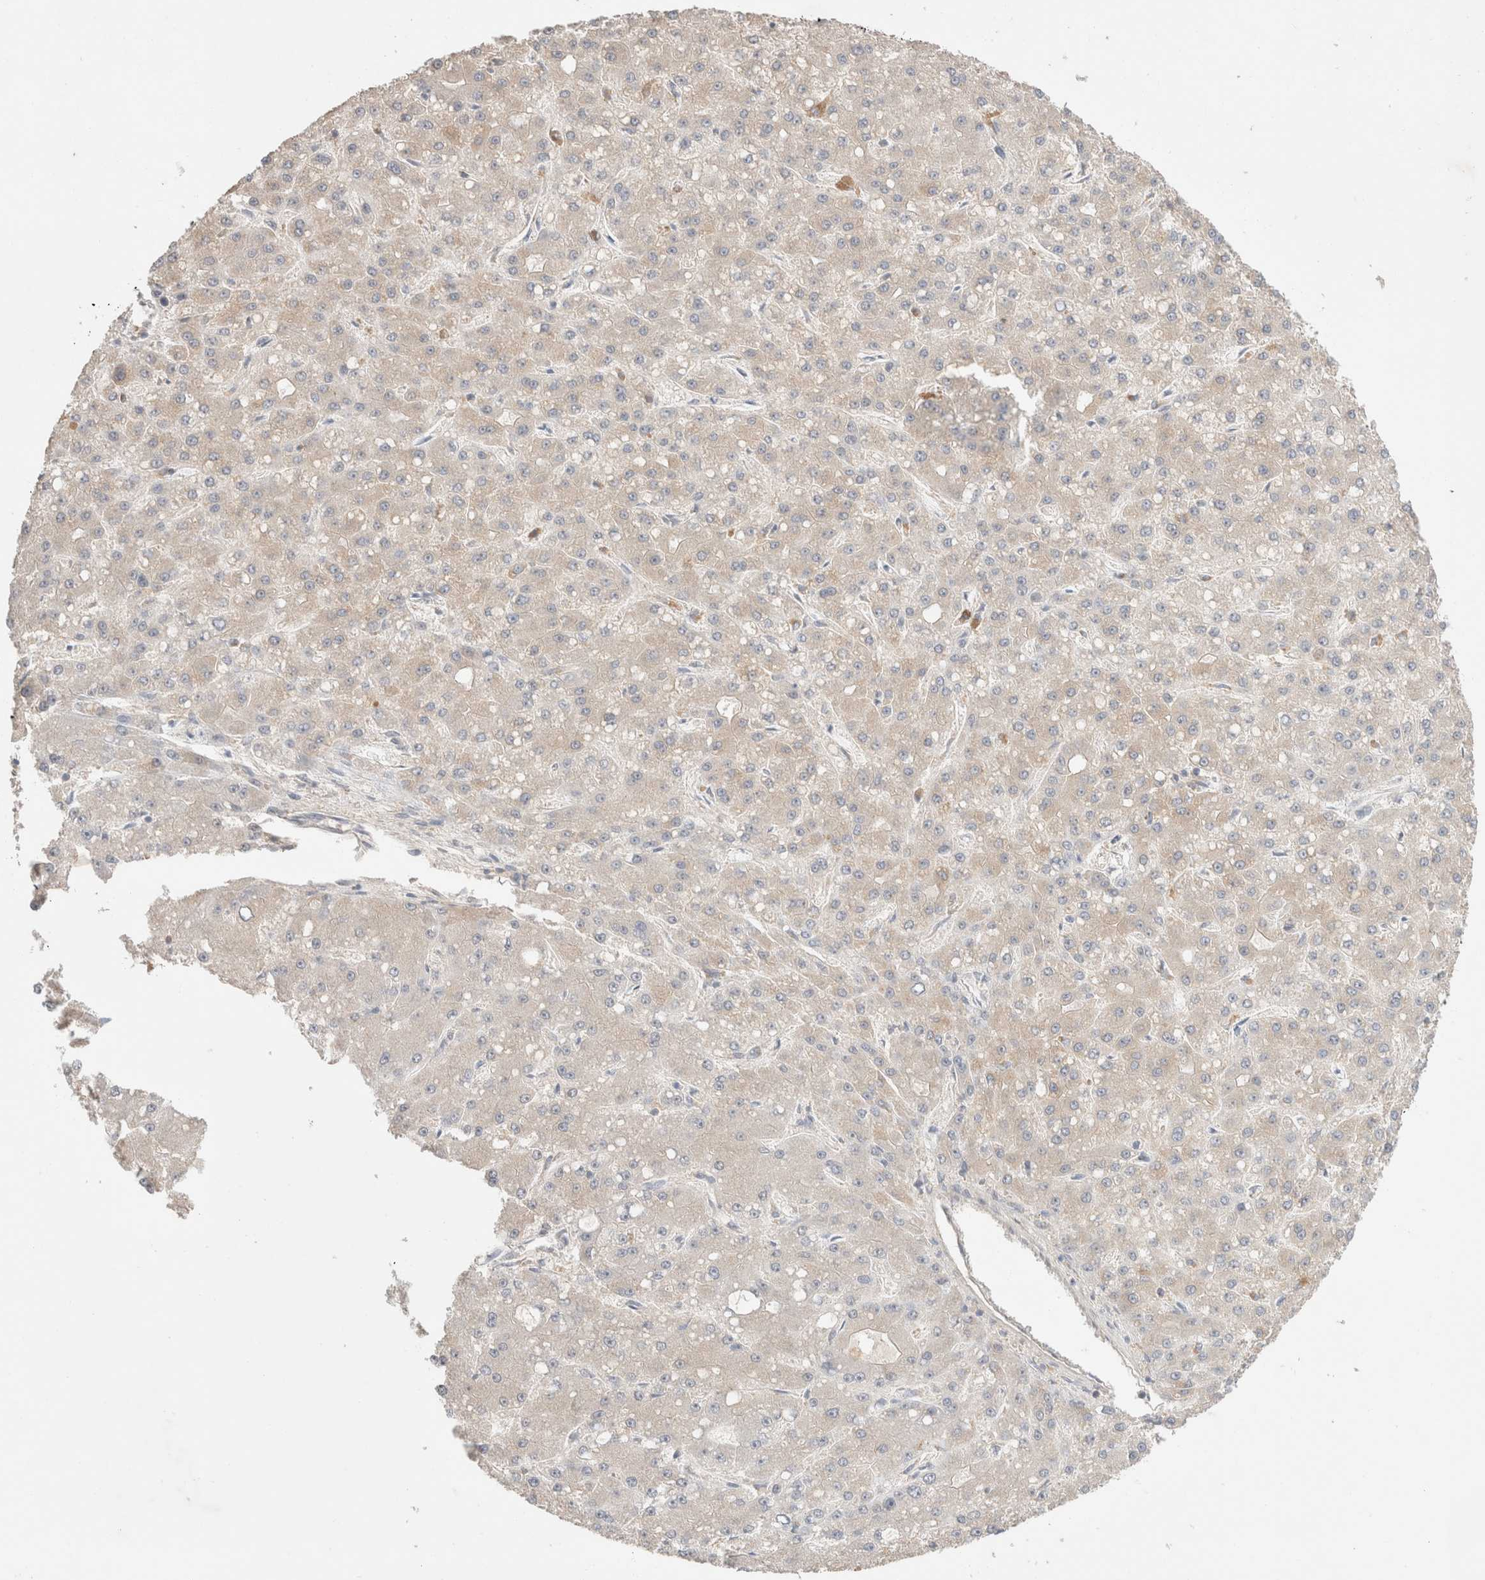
{"staining": {"intensity": "weak", "quantity": "<25%", "location": "cytoplasmic/membranous"}, "tissue": "liver cancer", "cell_type": "Tumor cells", "image_type": "cancer", "snomed": [{"axis": "morphology", "description": "Carcinoma, Hepatocellular, NOS"}, {"axis": "topography", "description": "Liver"}], "caption": "An immunohistochemistry (IHC) image of liver hepatocellular carcinoma is shown. There is no staining in tumor cells of liver hepatocellular carcinoma.", "gene": "TRIM41", "patient": {"sex": "male", "age": 67}}